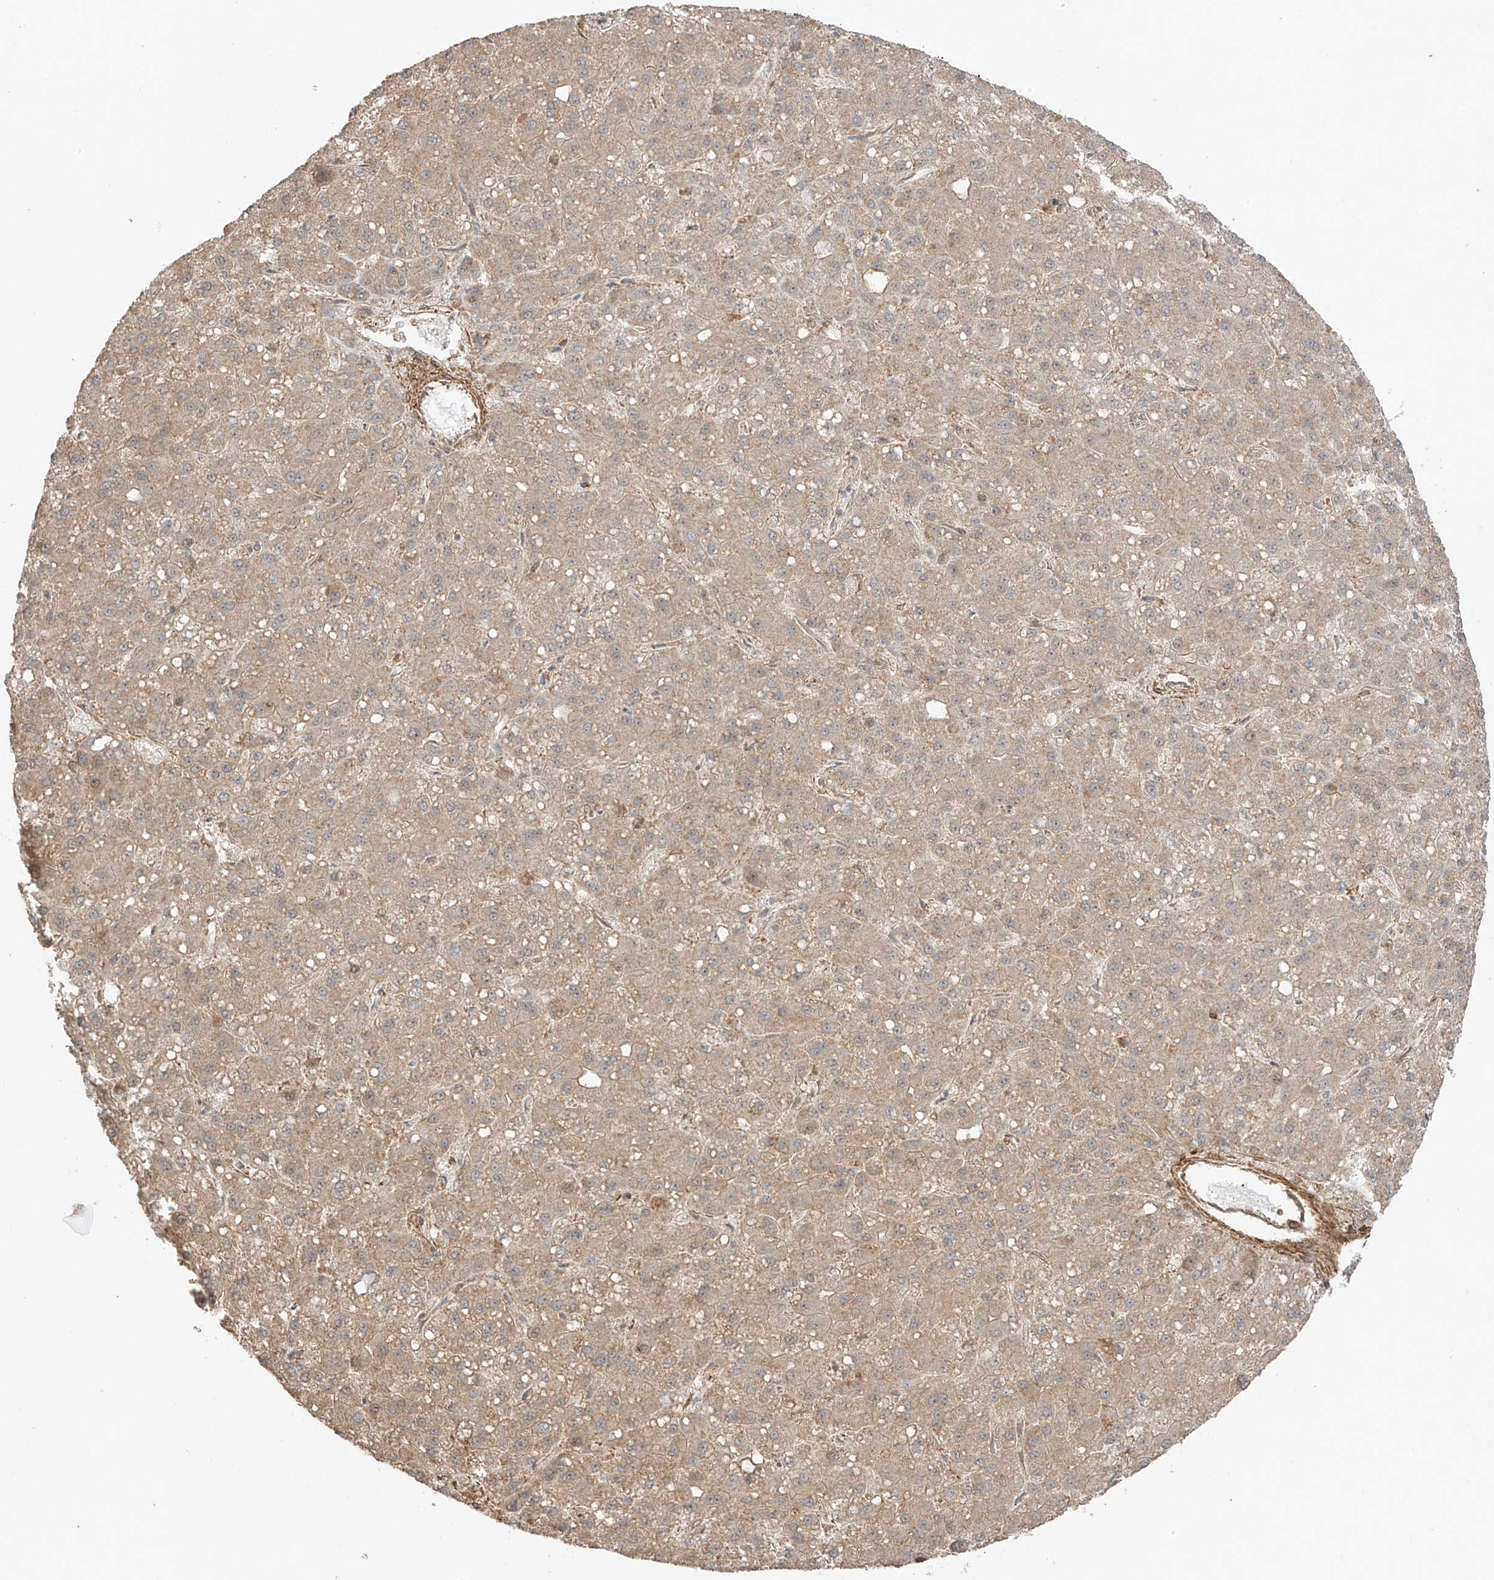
{"staining": {"intensity": "weak", "quantity": ">75%", "location": "cytoplasmic/membranous"}, "tissue": "liver cancer", "cell_type": "Tumor cells", "image_type": "cancer", "snomed": [{"axis": "morphology", "description": "Carcinoma, Hepatocellular, NOS"}, {"axis": "topography", "description": "Liver"}], "caption": "DAB (3,3'-diaminobenzidine) immunohistochemical staining of hepatocellular carcinoma (liver) exhibits weak cytoplasmic/membranous protein expression in approximately >75% of tumor cells.", "gene": "ABCD1", "patient": {"sex": "male", "age": 67}}